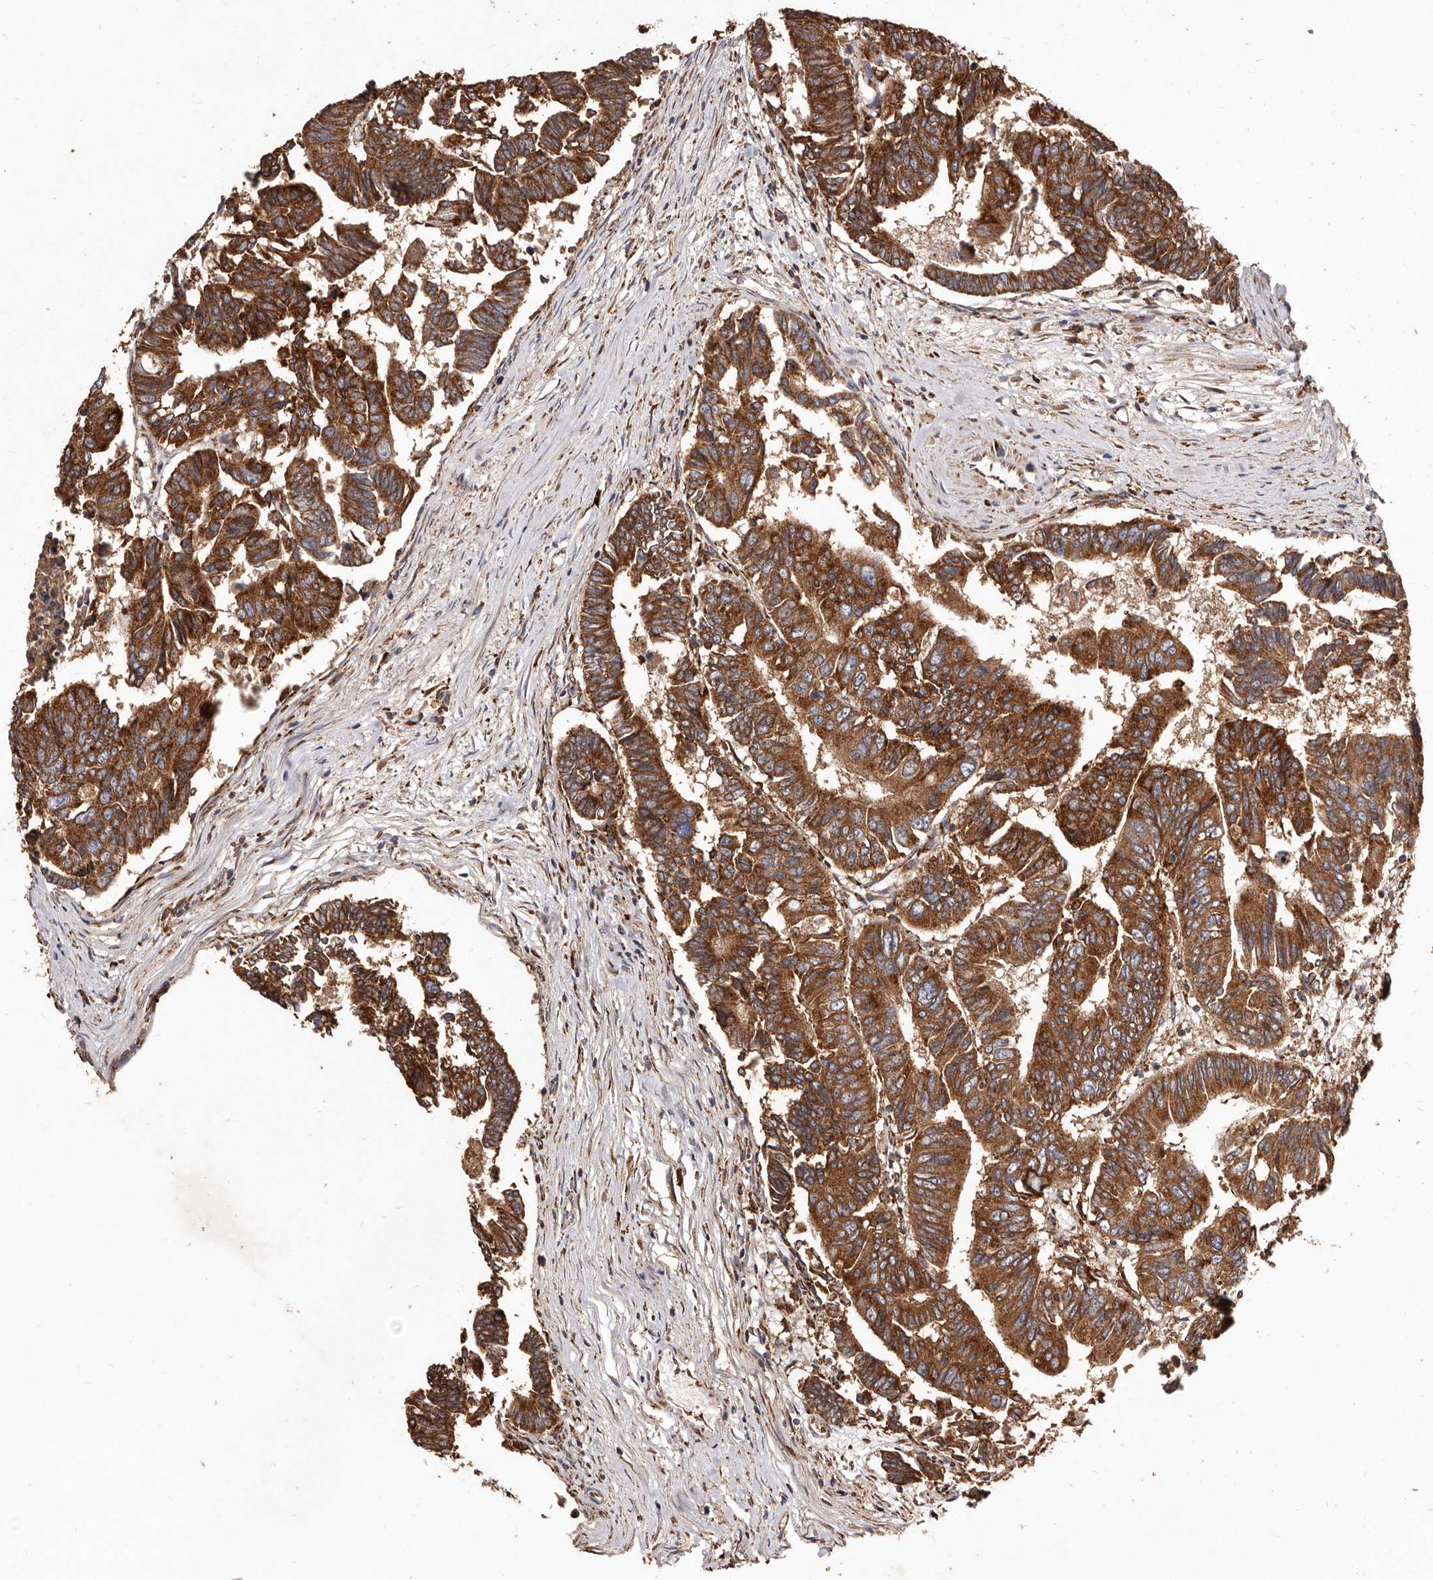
{"staining": {"intensity": "strong", "quantity": ">75%", "location": "cytoplasmic/membranous"}, "tissue": "colorectal cancer", "cell_type": "Tumor cells", "image_type": "cancer", "snomed": [{"axis": "morphology", "description": "Adenocarcinoma, NOS"}, {"axis": "topography", "description": "Rectum"}], "caption": "Approximately >75% of tumor cells in human adenocarcinoma (colorectal) display strong cytoplasmic/membranous protein positivity as visualized by brown immunohistochemical staining.", "gene": "STEAP2", "patient": {"sex": "female", "age": 65}}